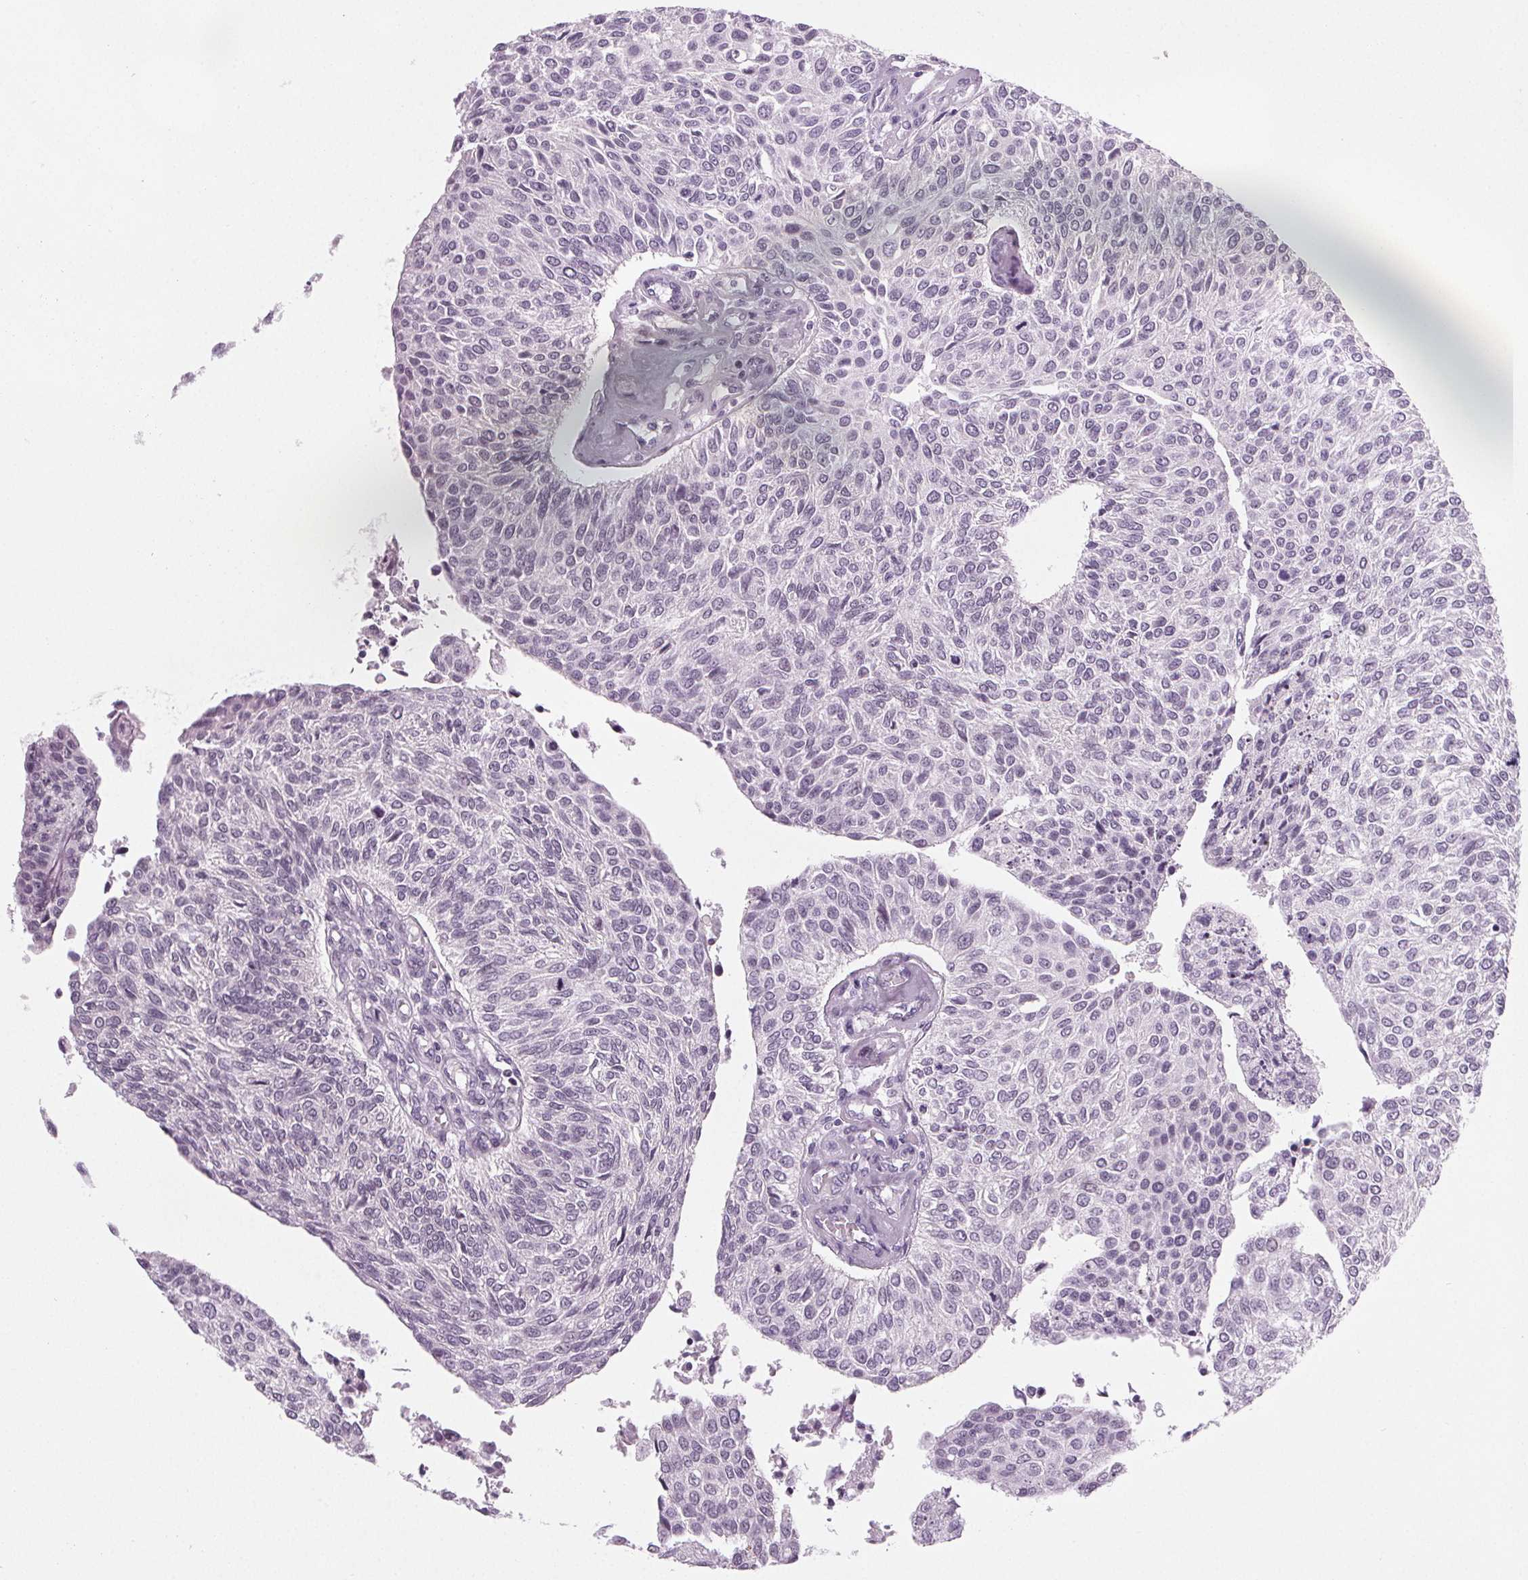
{"staining": {"intensity": "negative", "quantity": "none", "location": "none"}, "tissue": "urothelial cancer", "cell_type": "Tumor cells", "image_type": "cancer", "snomed": [{"axis": "morphology", "description": "Urothelial carcinoma, NOS"}, {"axis": "topography", "description": "Urinary bladder"}], "caption": "Histopathology image shows no significant protein staining in tumor cells of urothelial cancer. (Brightfield microscopy of DAB (3,3'-diaminobenzidine) immunohistochemistry at high magnification).", "gene": "IGF2BP1", "patient": {"sex": "male", "age": 55}}